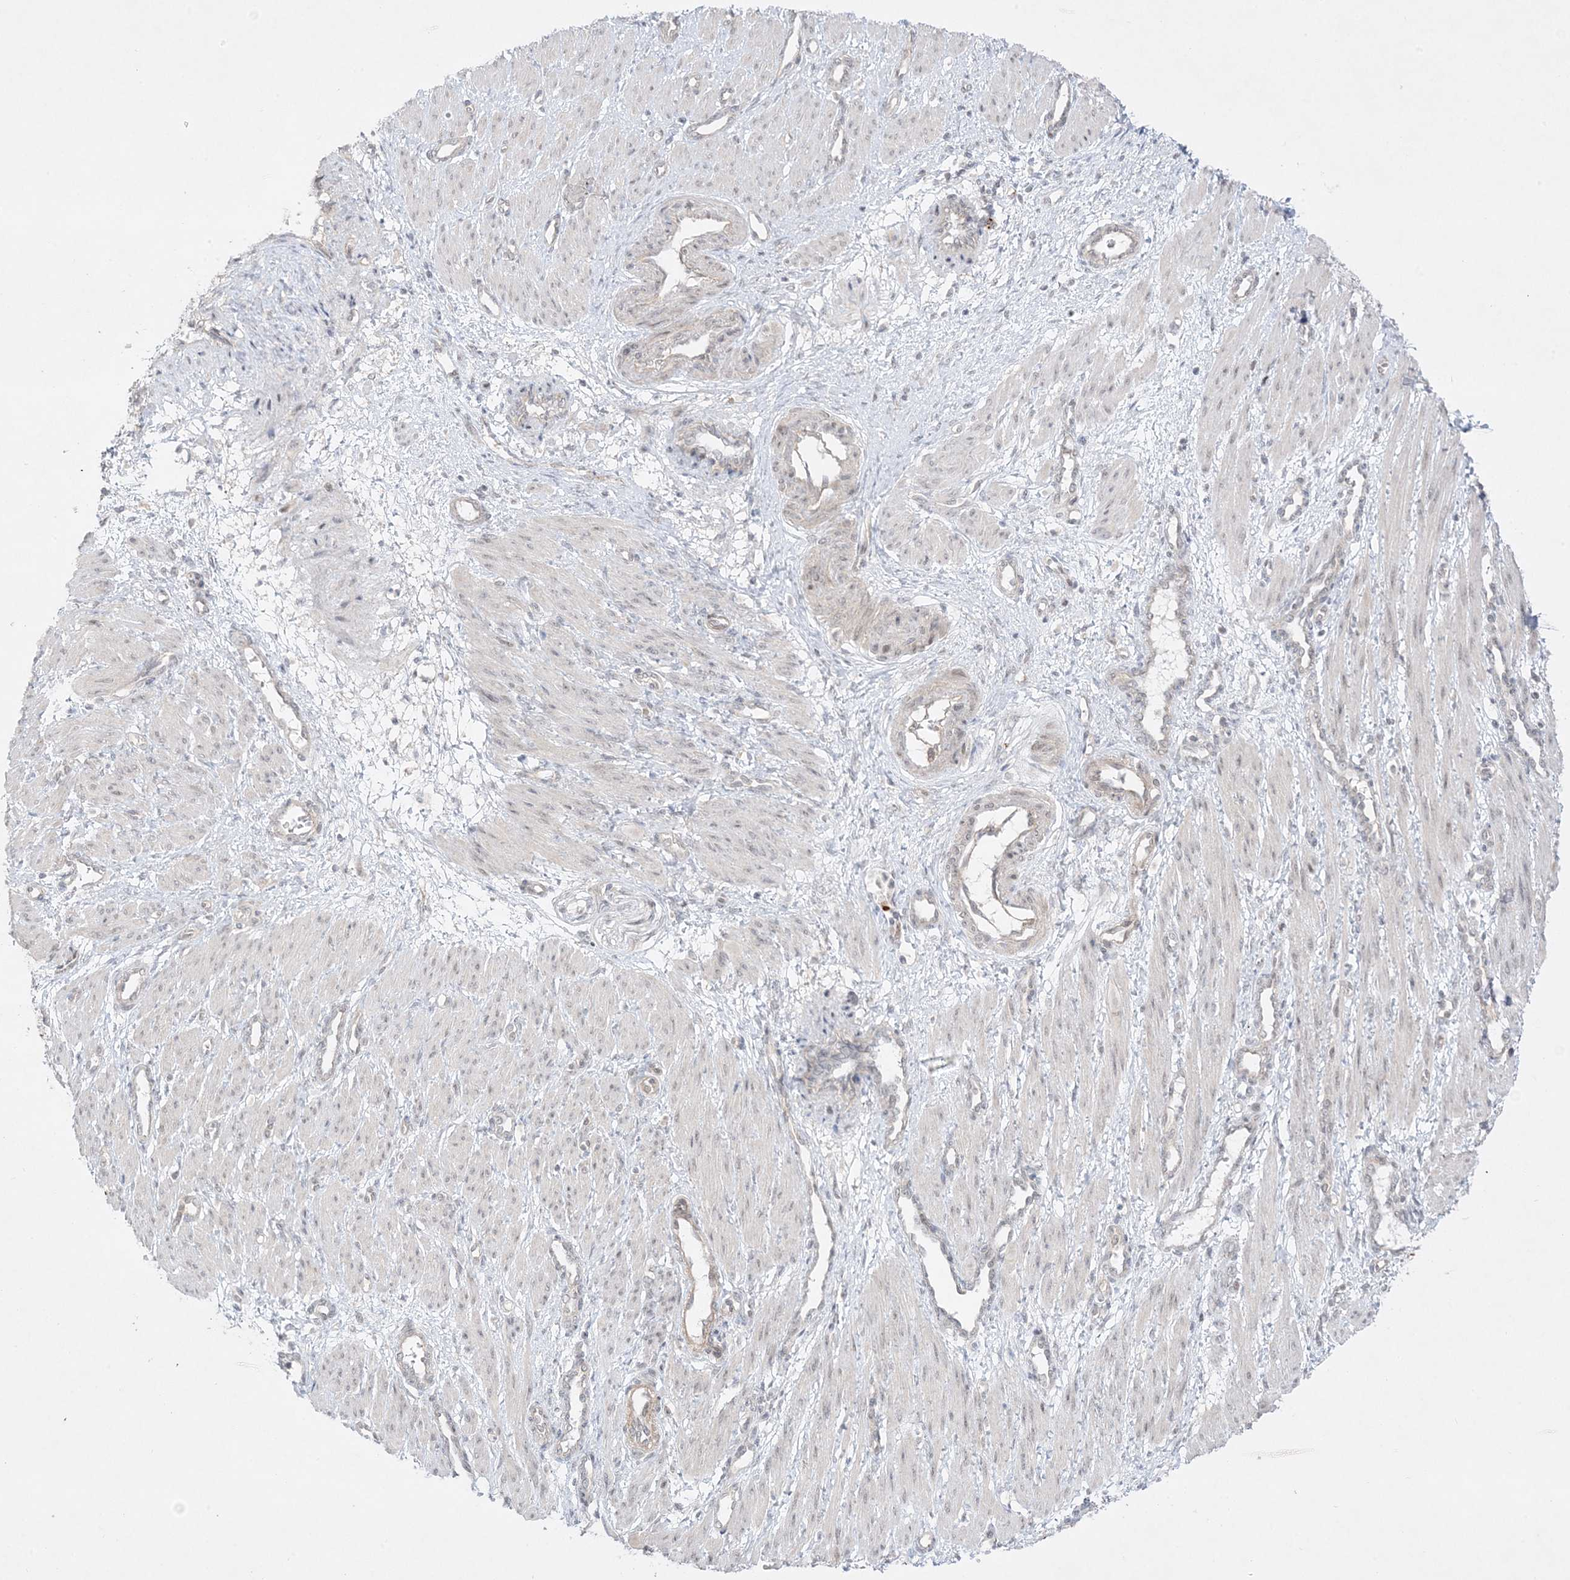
{"staining": {"intensity": "weak", "quantity": "<25%", "location": "nuclear"}, "tissue": "smooth muscle", "cell_type": "Smooth muscle cells", "image_type": "normal", "snomed": [{"axis": "morphology", "description": "Normal tissue, NOS"}, {"axis": "topography", "description": "Endometrium"}], "caption": "Smooth muscle cells are negative for brown protein staining in benign smooth muscle. (IHC, brightfield microscopy, high magnification).", "gene": "PTK6", "patient": {"sex": "female", "age": 33}}